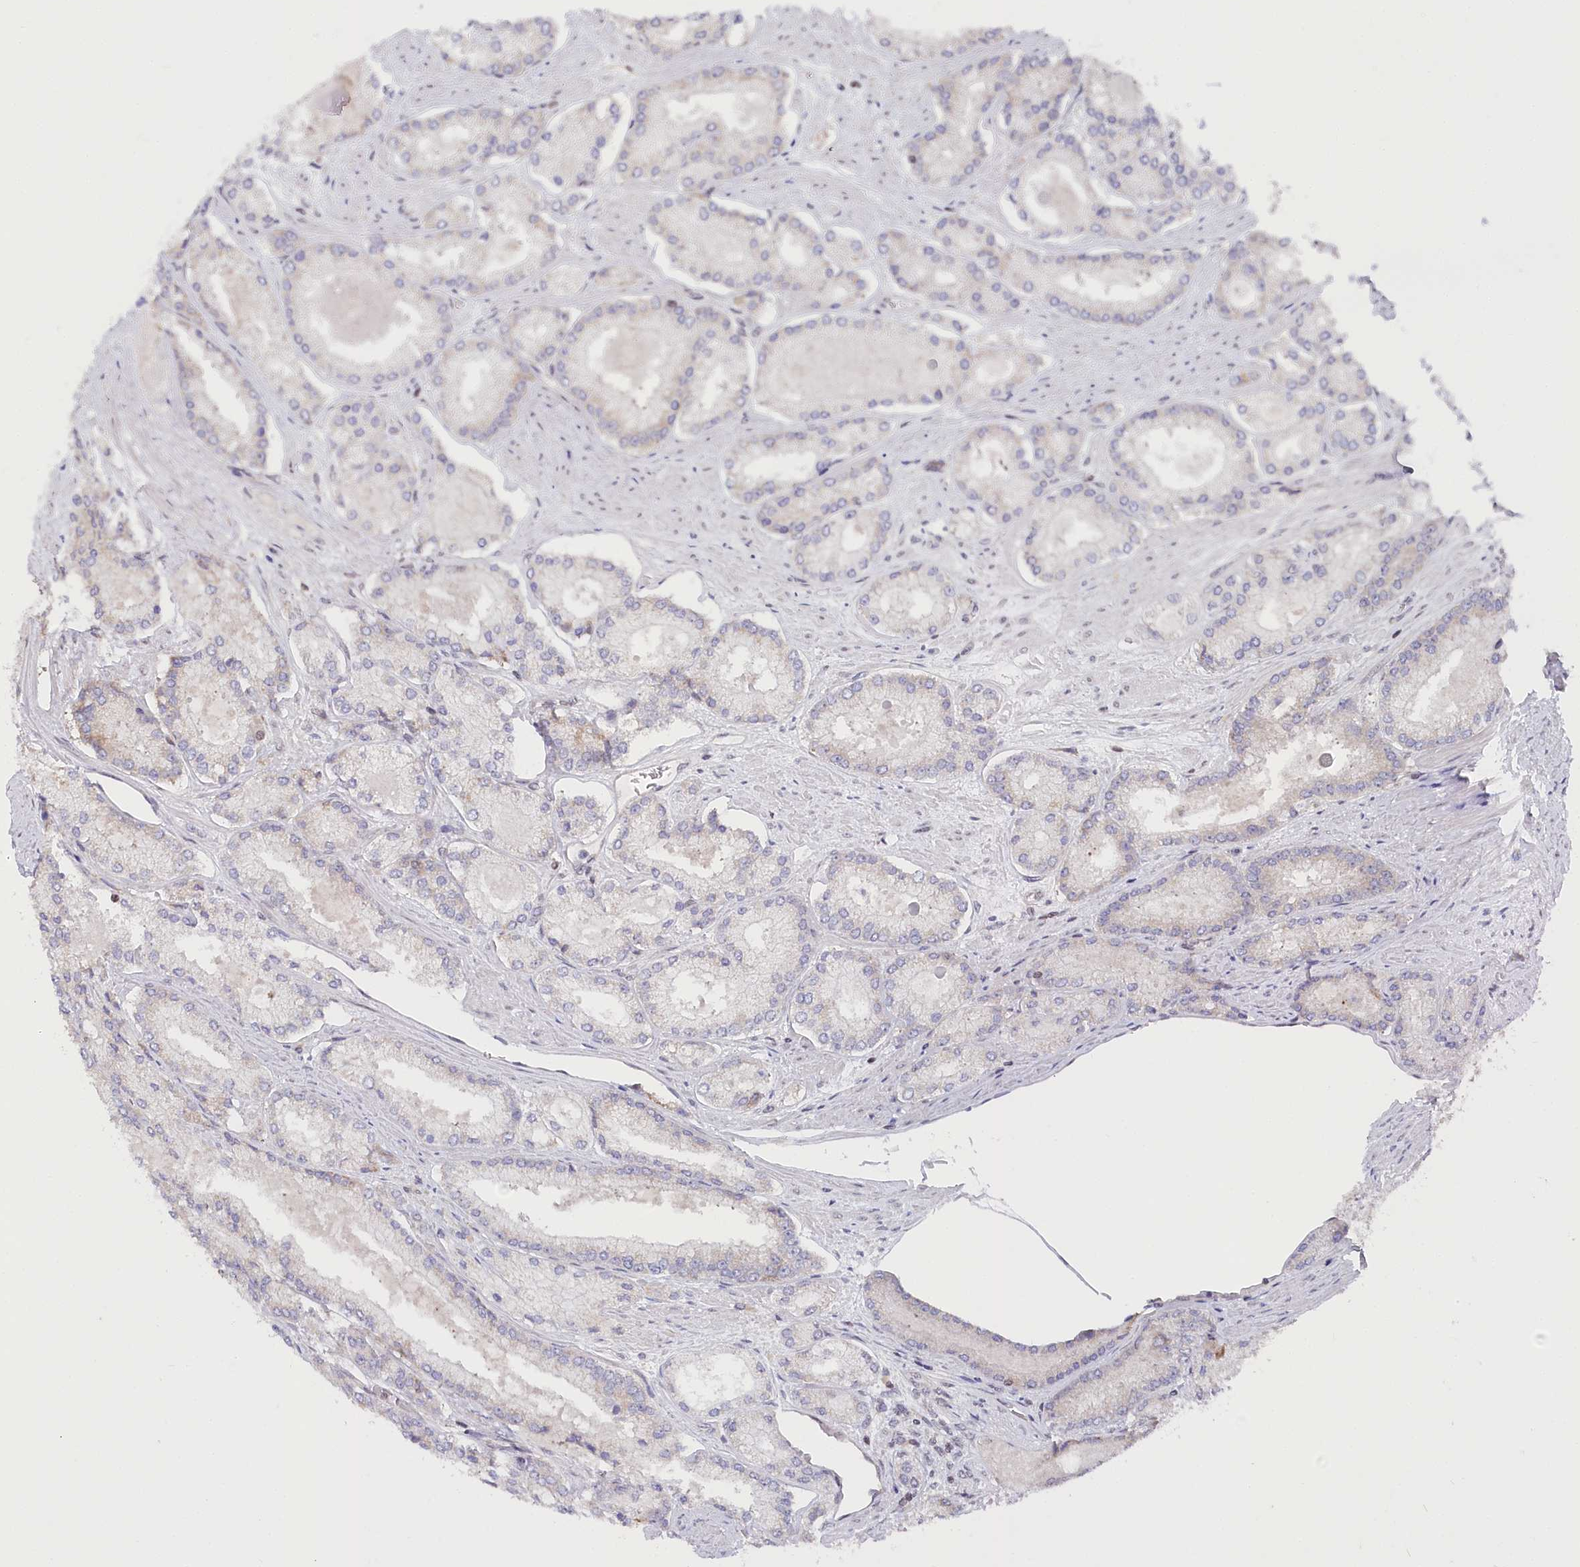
{"staining": {"intensity": "negative", "quantity": "none", "location": "none"}, "tissue": "prostate cancer", "cell_type": "Tumor cells", "image_type": "cancer", "snomed": [{"axis": "morphology", "description": "Adenocarcinoma, Low grade"}, {"axis": "topography", "description": "Prostate"}], "caption": "Prostate cancer (adenocarcinoma (low-grade)) stained for a protein using IHC reveals no staining tumor cells.", "gene": "CGGBP1", "patient": {"sex": "male", "age": 74}}